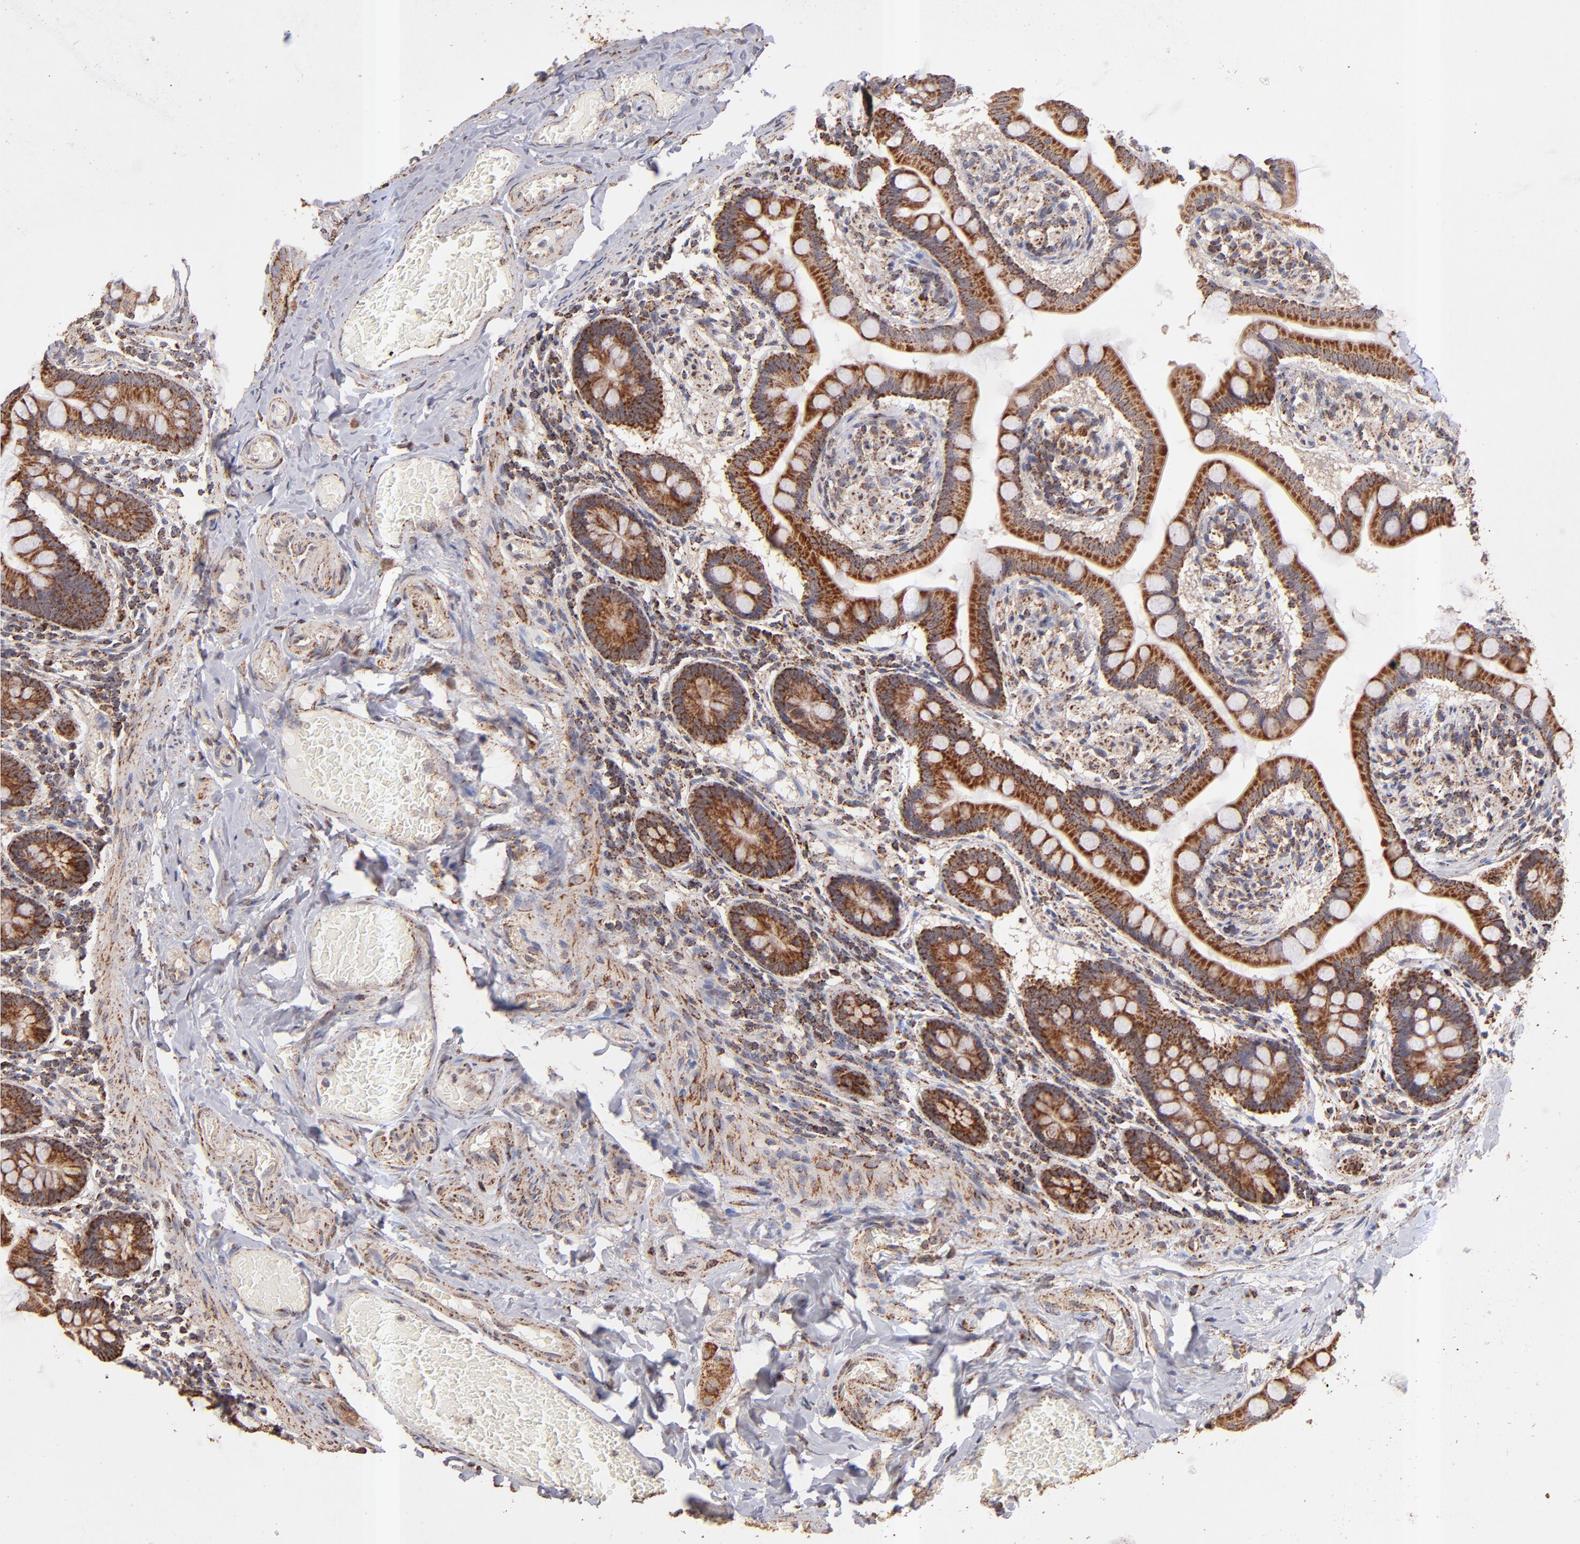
{"staining": {"intensity": "moderate", "quantity": ">75%", "location": "cytoplasmic/membranous"}, "tissue": "small intestine", "cell_type": "Glandular cells", "image_type": "normal", "snomed": [{"axis": "morphology", "description": "Normal tissue, NOS"}, {"axis": "topography", "description": "Small intestine"}], "caption": "Immunohistochemical staining of benign small intestine exhibits moderate cytoplasmic/membranous protein positivity in about >75% of glandular cells. Using DAB (brown) and hematoxylin (blue) stains, captured at high magnification using brightfield microscopy.", "gene": "DLST", "patient": {"sex": "male", "age": 41}}